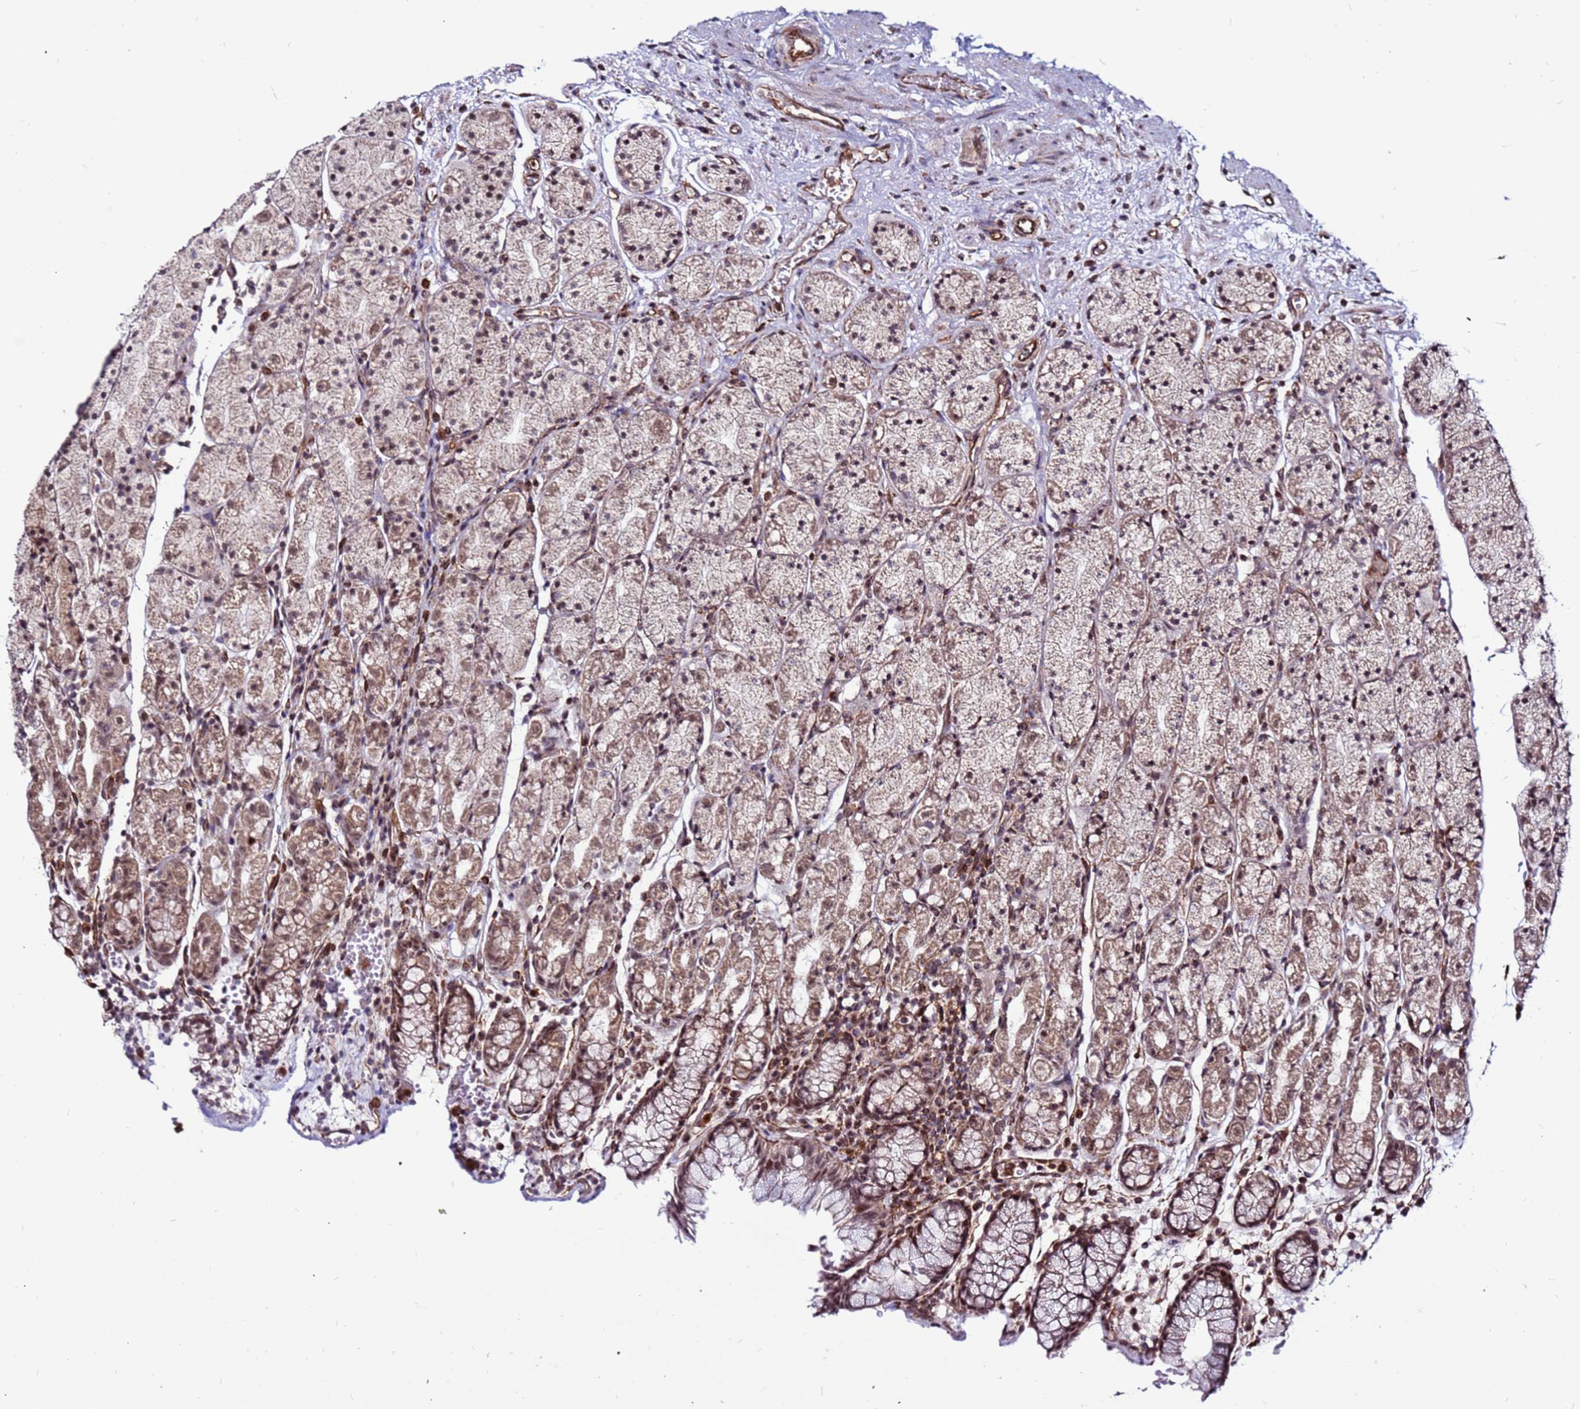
{"staining": {"intensity": "moderate", "quantity": ">75%", "location": "cytoplasmic/membranous,nuclear"}, "tissue": "stomach", "cell_type": "Glandular cells", "image_type": "normal", "snomed": [{"axis": "morphology", "description": "Normal tissue, NOS"}, {"axis": "topography", "description": "Stomach, upper"}, {"axis": "topography", "description": "Stomach"}], "caption": "DAB (3,3'-diaminobenzidine) immunohistochemical staining of benign human stomach reveals moderate cytoplasmic/membranous,nuclear protein positivity in about >75% of glandular cells. The staining was performed using DAB to visualize the protein expression in brown, while the nuclei were stained in blue with hematoxylin (Magnification: 20x).", "gene": "CLK3", "patient": {"sex": "male", "age": 62}}